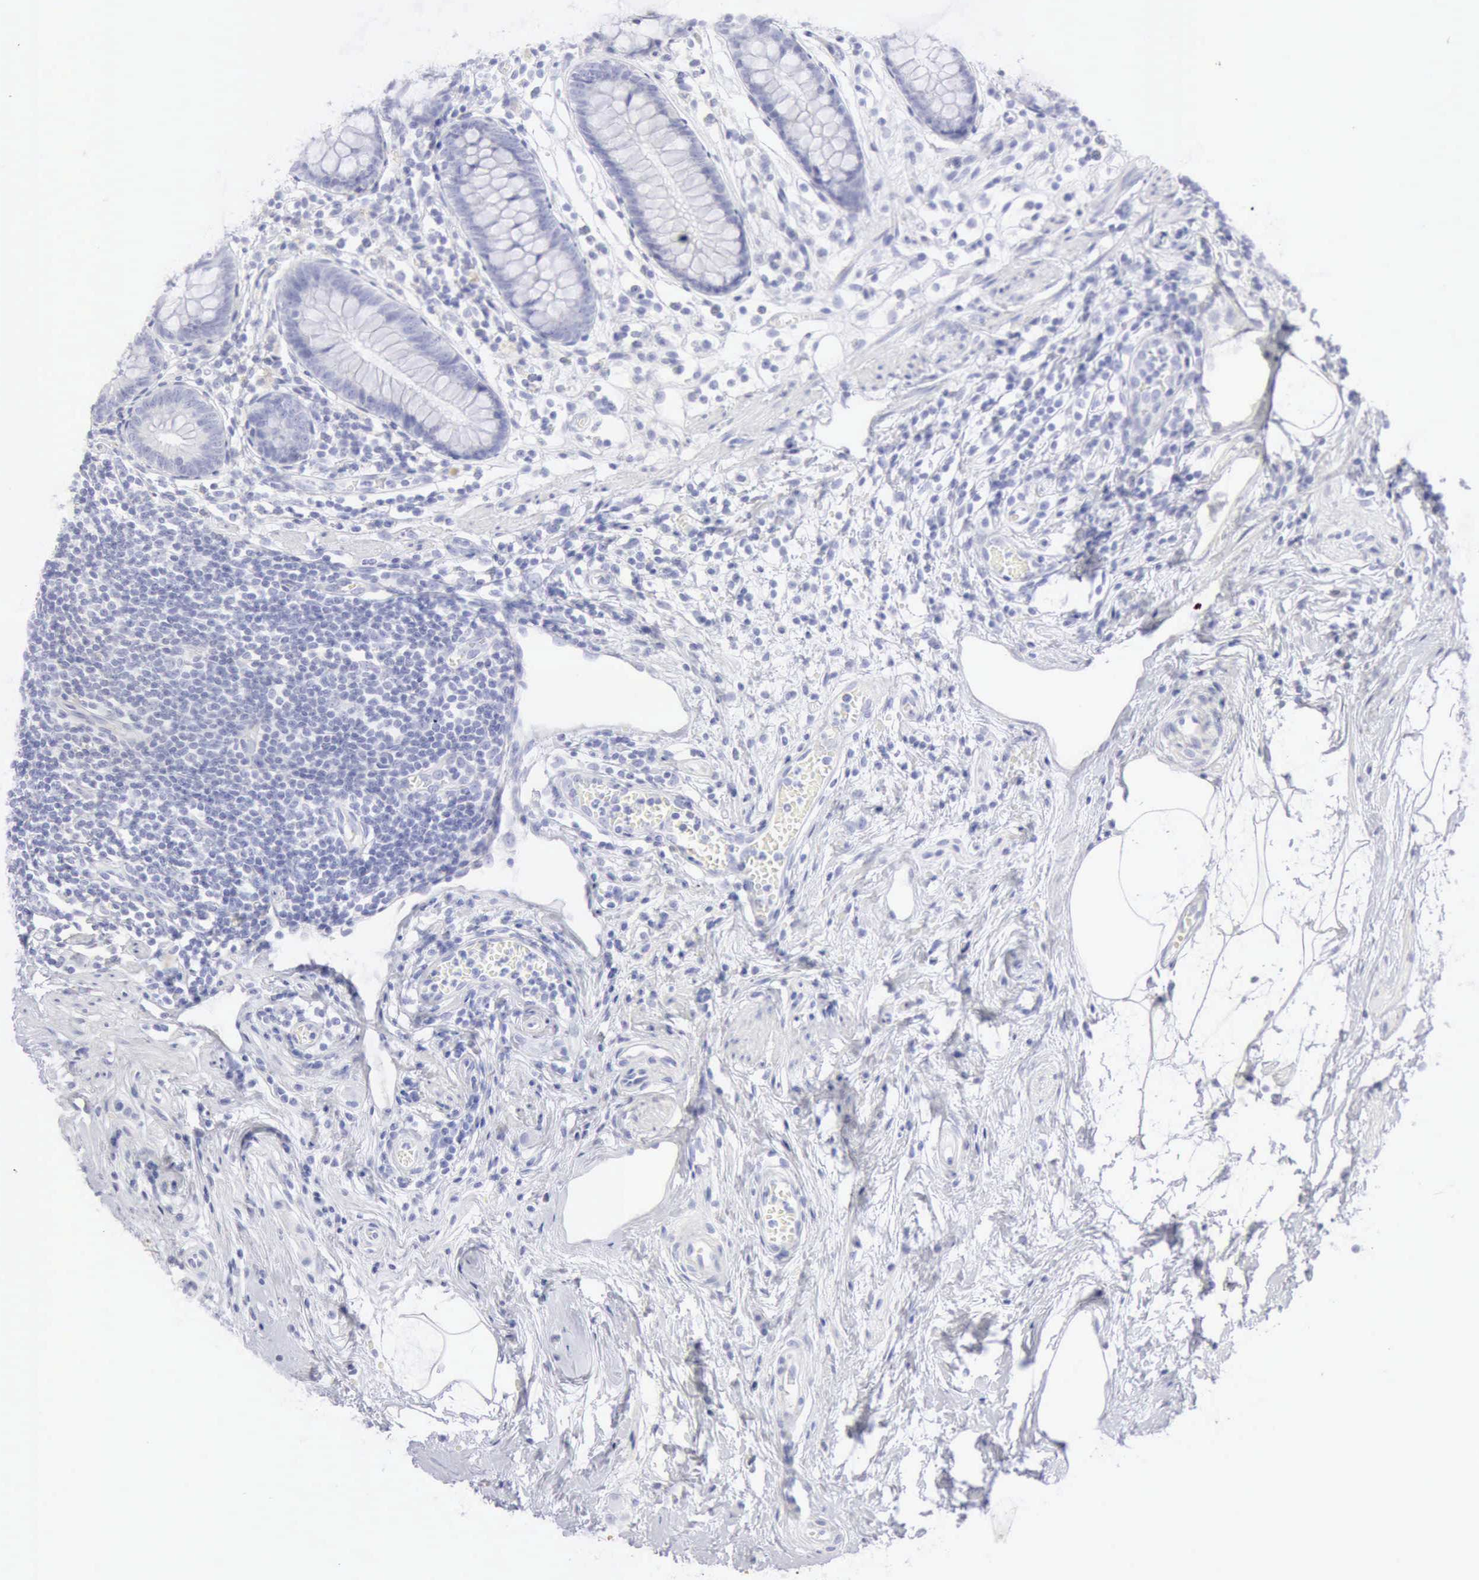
{"staining": {"intensity": "negative", "quantity": "none", "location": "none"}, "tissue": "appendix", "cell_type": "Glandular cells", "image_type": "normal", "snomed": [{"axis": "morphology", "description": "Normal tissue, NOS"}, {"axis": "topography", "description": "Appendix"}], "caption": "The image shows no staining of glandular cells in unremarkable appendix.", "gene": "KRT10", "patient": {"sex": "male", "age": 38}}